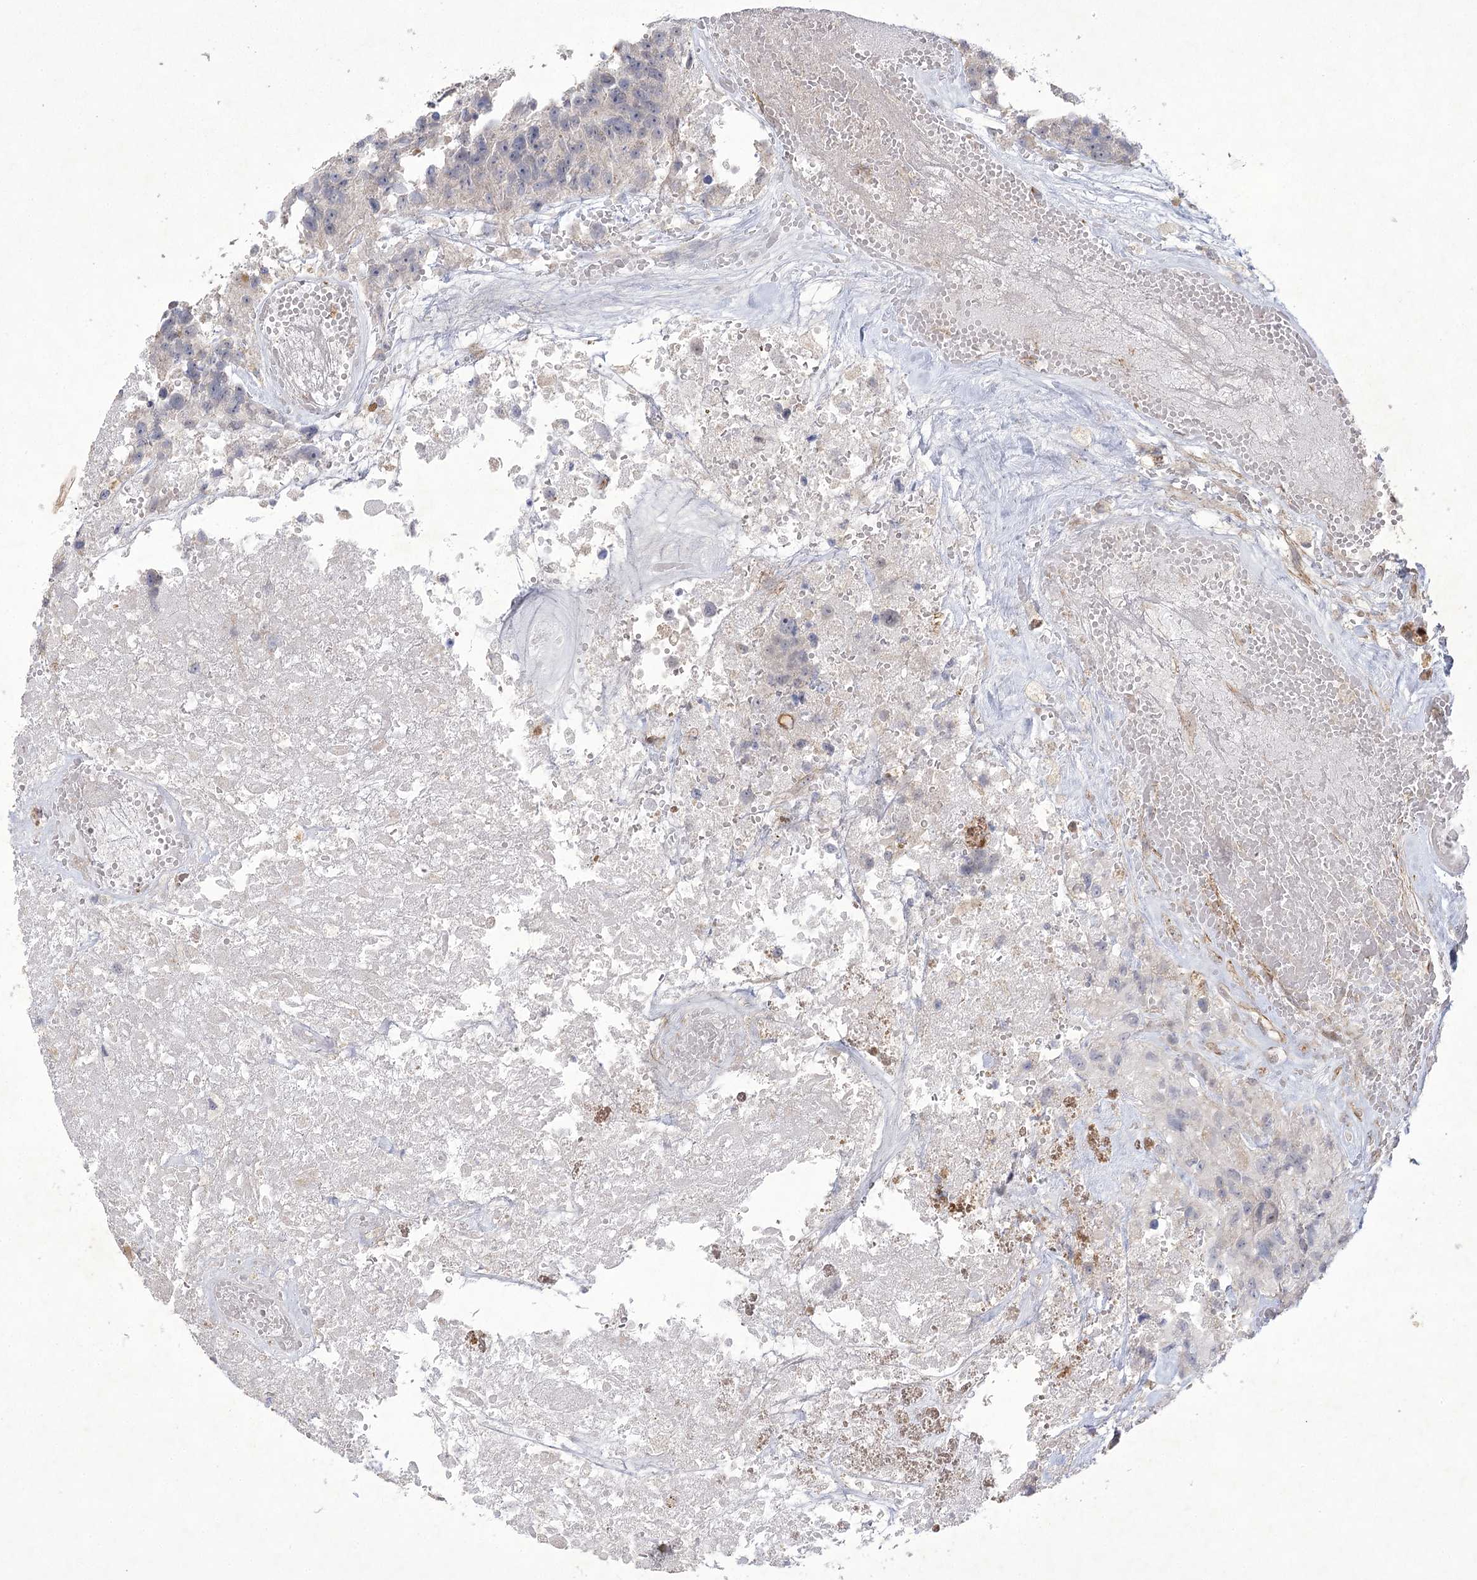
{"staining": {"intensity": "weak", "quantity": "25%-75%", "location": "nuclear"}, "tissue": "glioma", "cell_type": "Tumor cells", "image_type": "cancer", "snomed": [{"axis": "morphology", "description": "Glioma, malignant, High grade"}, {"axis": "topography", "description": "Brain"}], "caption": "Immunohistochemical staining of human malignant high-grade glioma exhibits weak nuclear protein positivity in about 25%-75% of tumor cells.", "gene": "AMTN", "patient": {"sex": "male", "age": 69}}